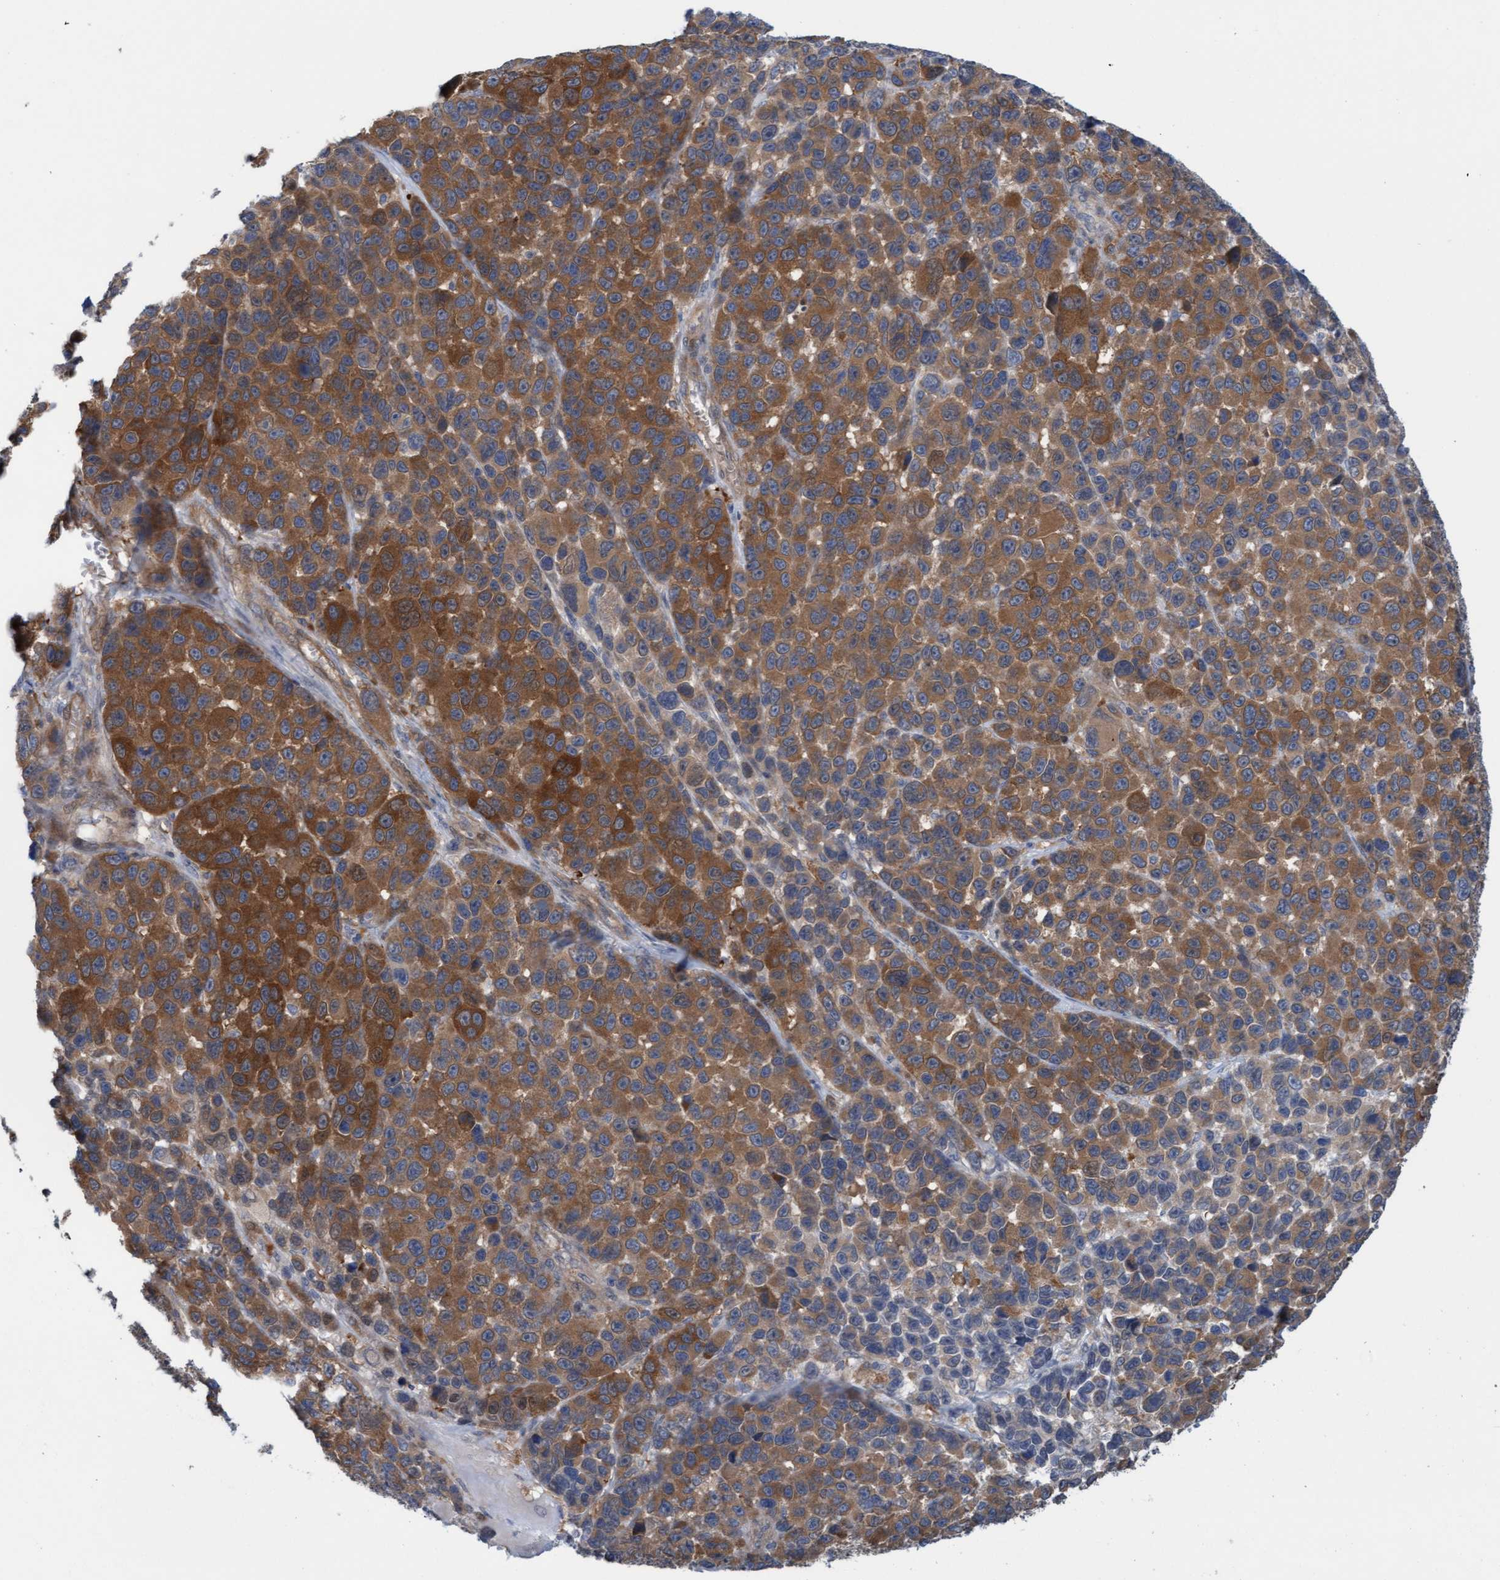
{"staining": {"intensity": "weak", "quantity": ">75%", "location": "cytoplasmic/membranous"}, "tissue": "melanoma", "cell_type": "Tumor cells", "image_type": "cancer", "snomed": [{"axis": "morphology", "description": "Malignant melanoma, NOS"}, {"axis": "topography", "description": "Skin"}], "caption": "An immunohistochemistry (IHC) image of neoplastic tissue is shown. Protein staining in brown highlights weak cytoplasmic/membranous positivity in melanoma within tumor cells. Nuclei are stained in blue.", "gene": "KLHL25", "patient": {"sex": "male", "age": 53}}